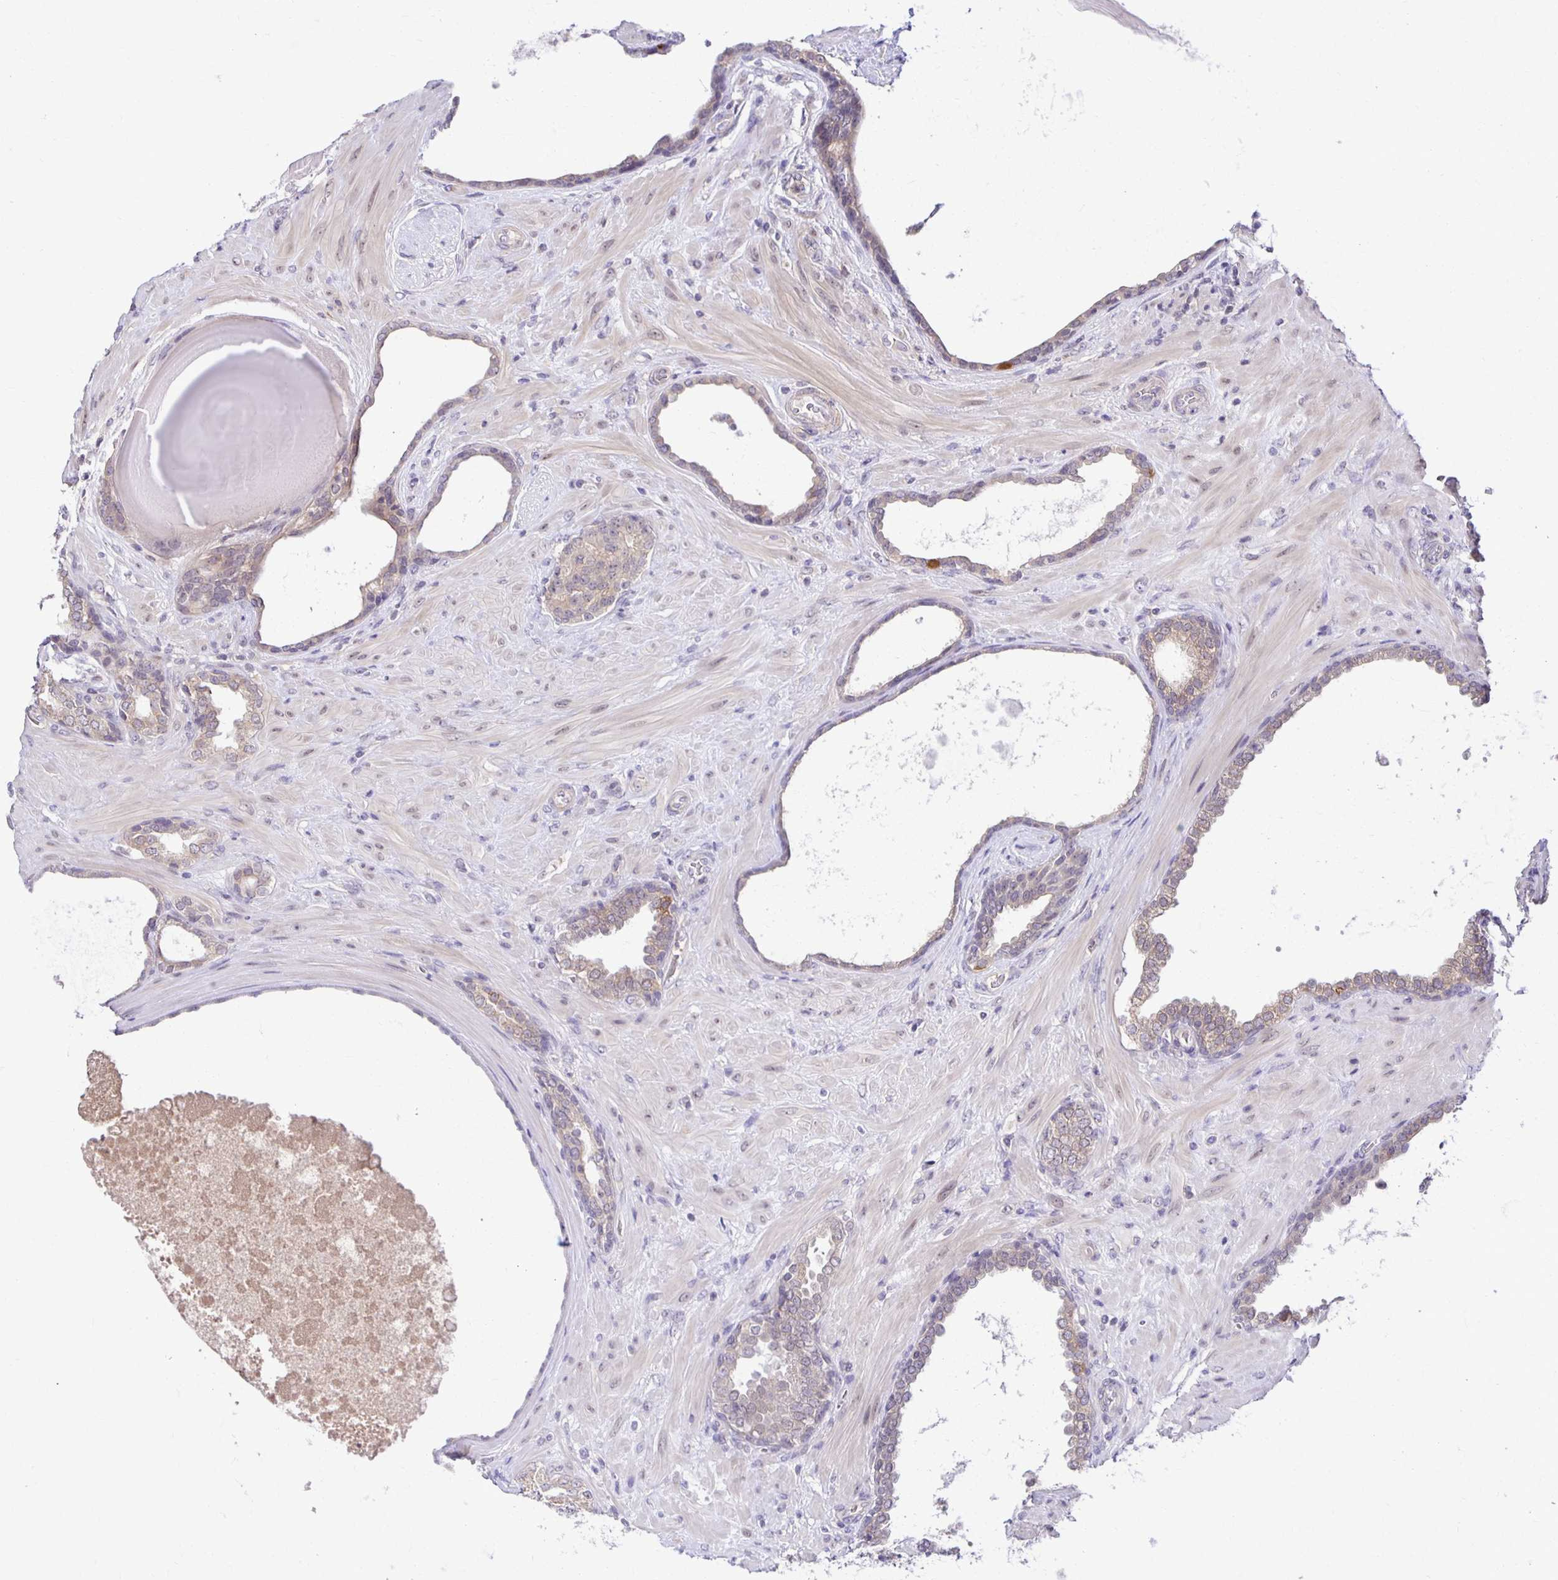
{"staining": {"intensity": "weak", "quantity": ">75%", "location": "cytoplasmic/membranous"}, "tissue": "prostate cancer", "cell_type": "Tumor cells", "image_type": "cancer", "snomed": [{"axis": "morphology", "description": "Adenocarcinoma, High grade"}, {"axis": "topography", "description": "Prostate"}], "caption": "Immunohistochemical staining of human prostate cancer reveals low levels of weak cytoplasmic/membranous protein expression in about >75% of tumor cells. Using DAB (brown) and hematoxylin (blue) stains, captured at high magnification using brightfield microscopy.", "gene": "MIEN1", "patient": {"sex": "male", "age": 62}}